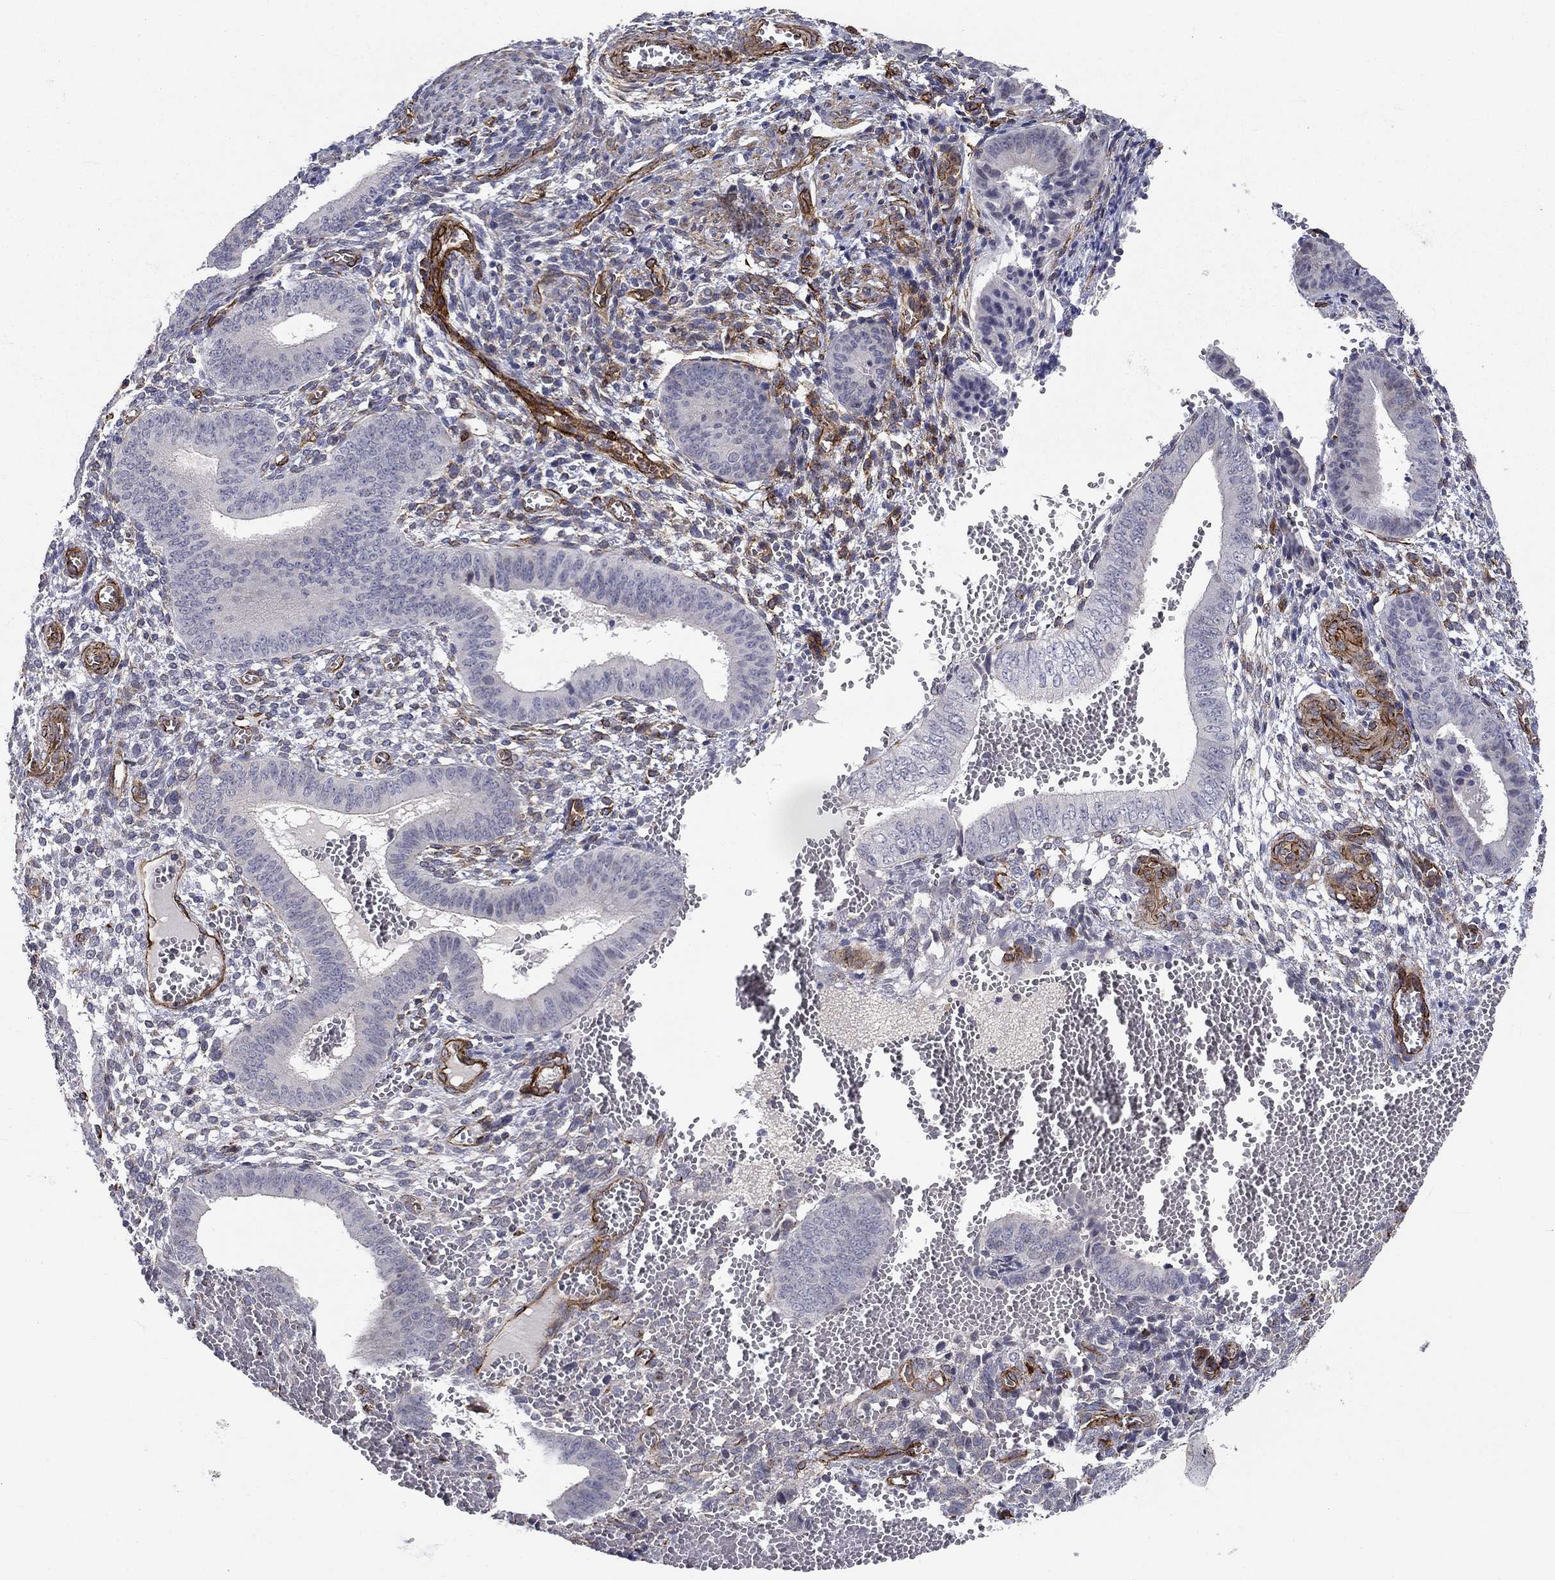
{"staining": {"intensity": "negative", "quantity": "none", "location": "none"}, "tissue": "endometrium", "cell_type": "Cells in endometrial stroma", "image_type": "normal", "snomed": [{"axis": "morphology", "description": "Normal tissue, NOS"}, {"axis": "topography", "description": "Endometrium"}], "caption": "DAB (3,3'-diaminobenzidine) immunohistochemical staining of normal endometrium shows no significant staining in cells in endometrial stroma.", "gene": "SYNC", "patient": {"sex": "female", "age": 42}}